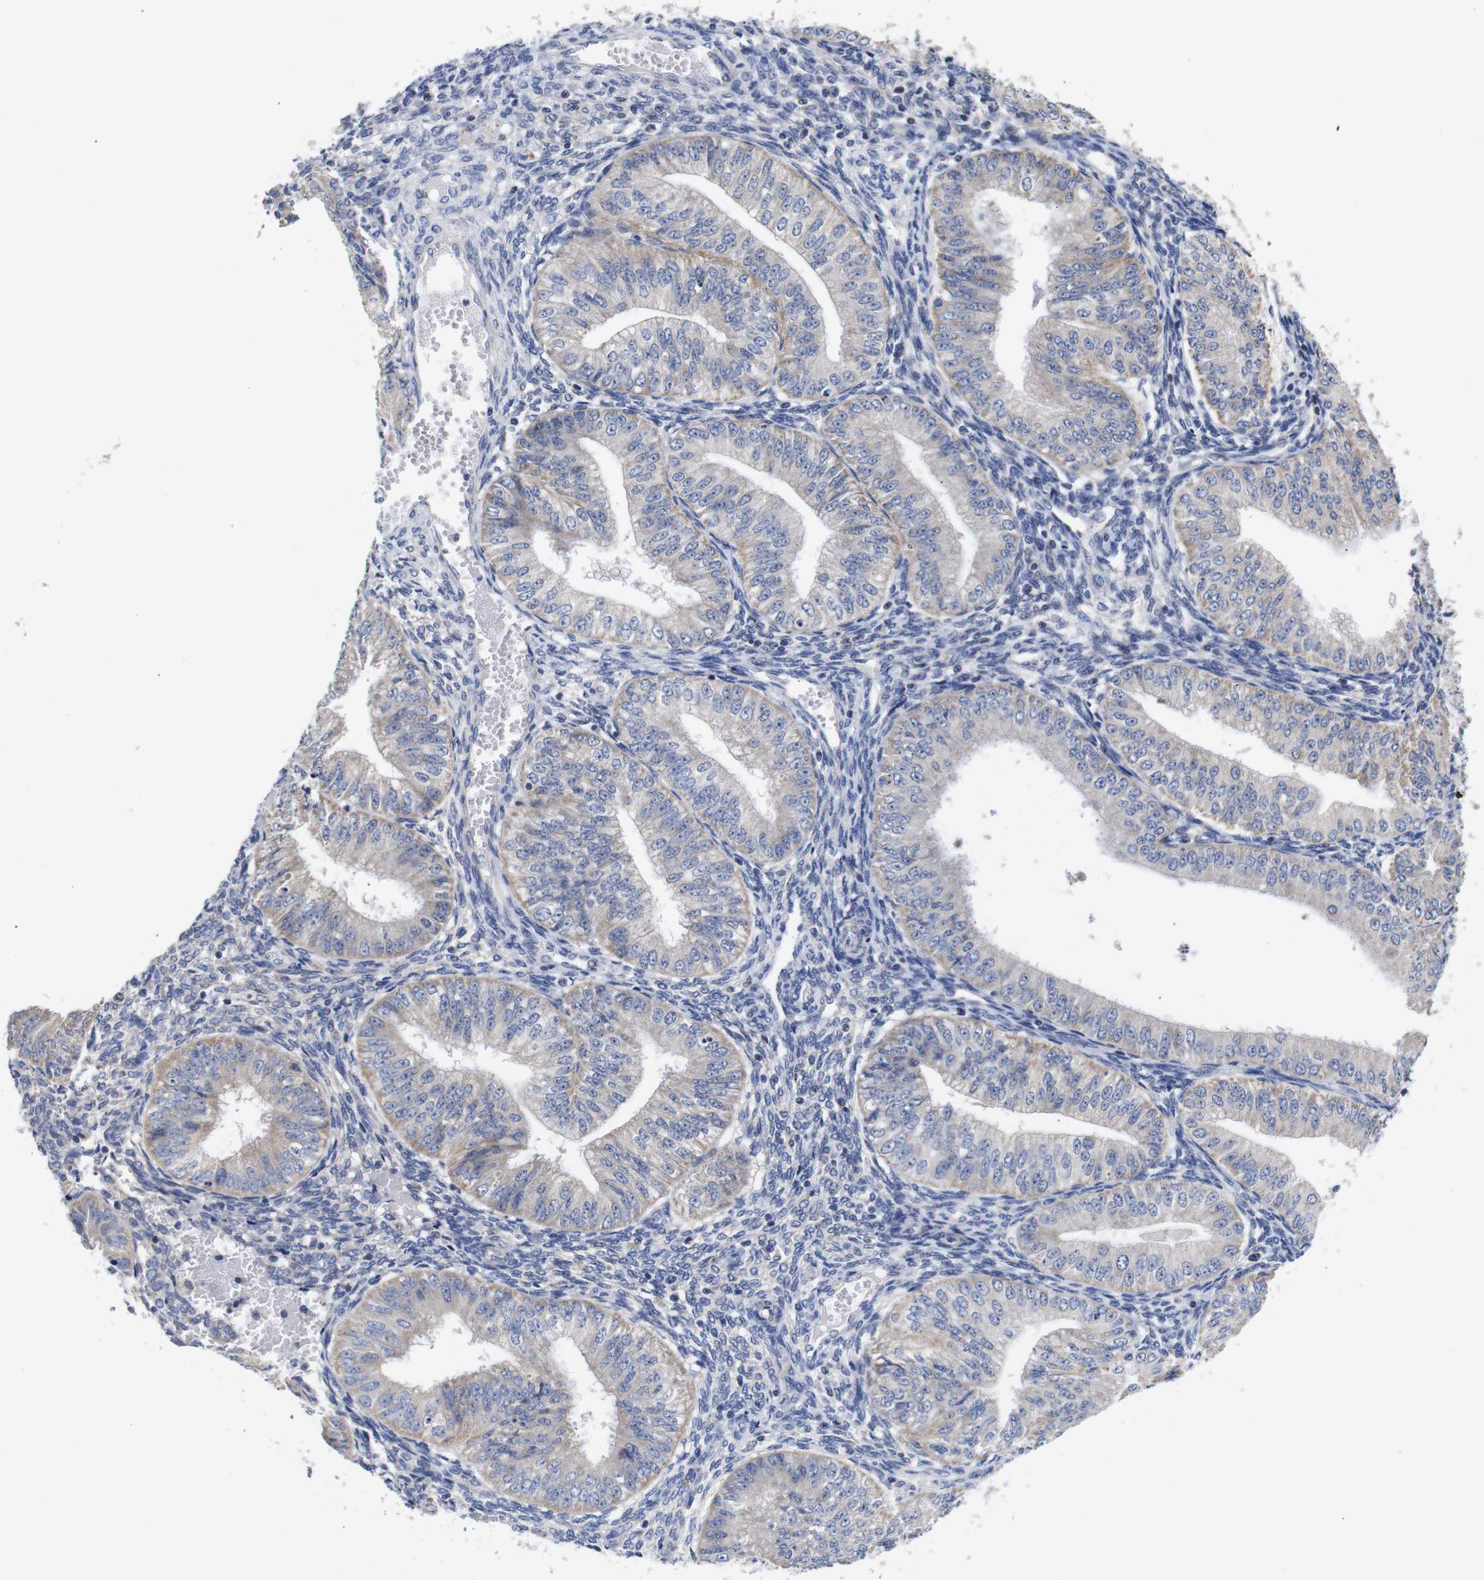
{"staining": {"intensity": "weak", "quantity": "25%-75%", "location": "cytoplasmic/membranous"}, "tissue": "endometrial cancer", "cell_type": "Tumor cells", "image_type": "cancer", "snomed": [{"axis": "morphology", "description": "Normal tissue, NOS"}, {"axis": "morphology", "description": "Adenocarcinoma, NOS"}, {"axis": "topography", "description": "Endometrium"}], "caption": "DAB (3,3'-diaminobenzidine) immunohistochemical staining of human adenocarcinoma (endometrial) demonstrates weak cytoplasmic/membranous protein positivity in approximately 25%-75% of tumor cells. Using DAB (brown) and hematoxylin (blue) stains, captured at high magnification using brightfield microscopy.", "gene": "OPN3", "patient": {"sex": "female", "age": 53}}